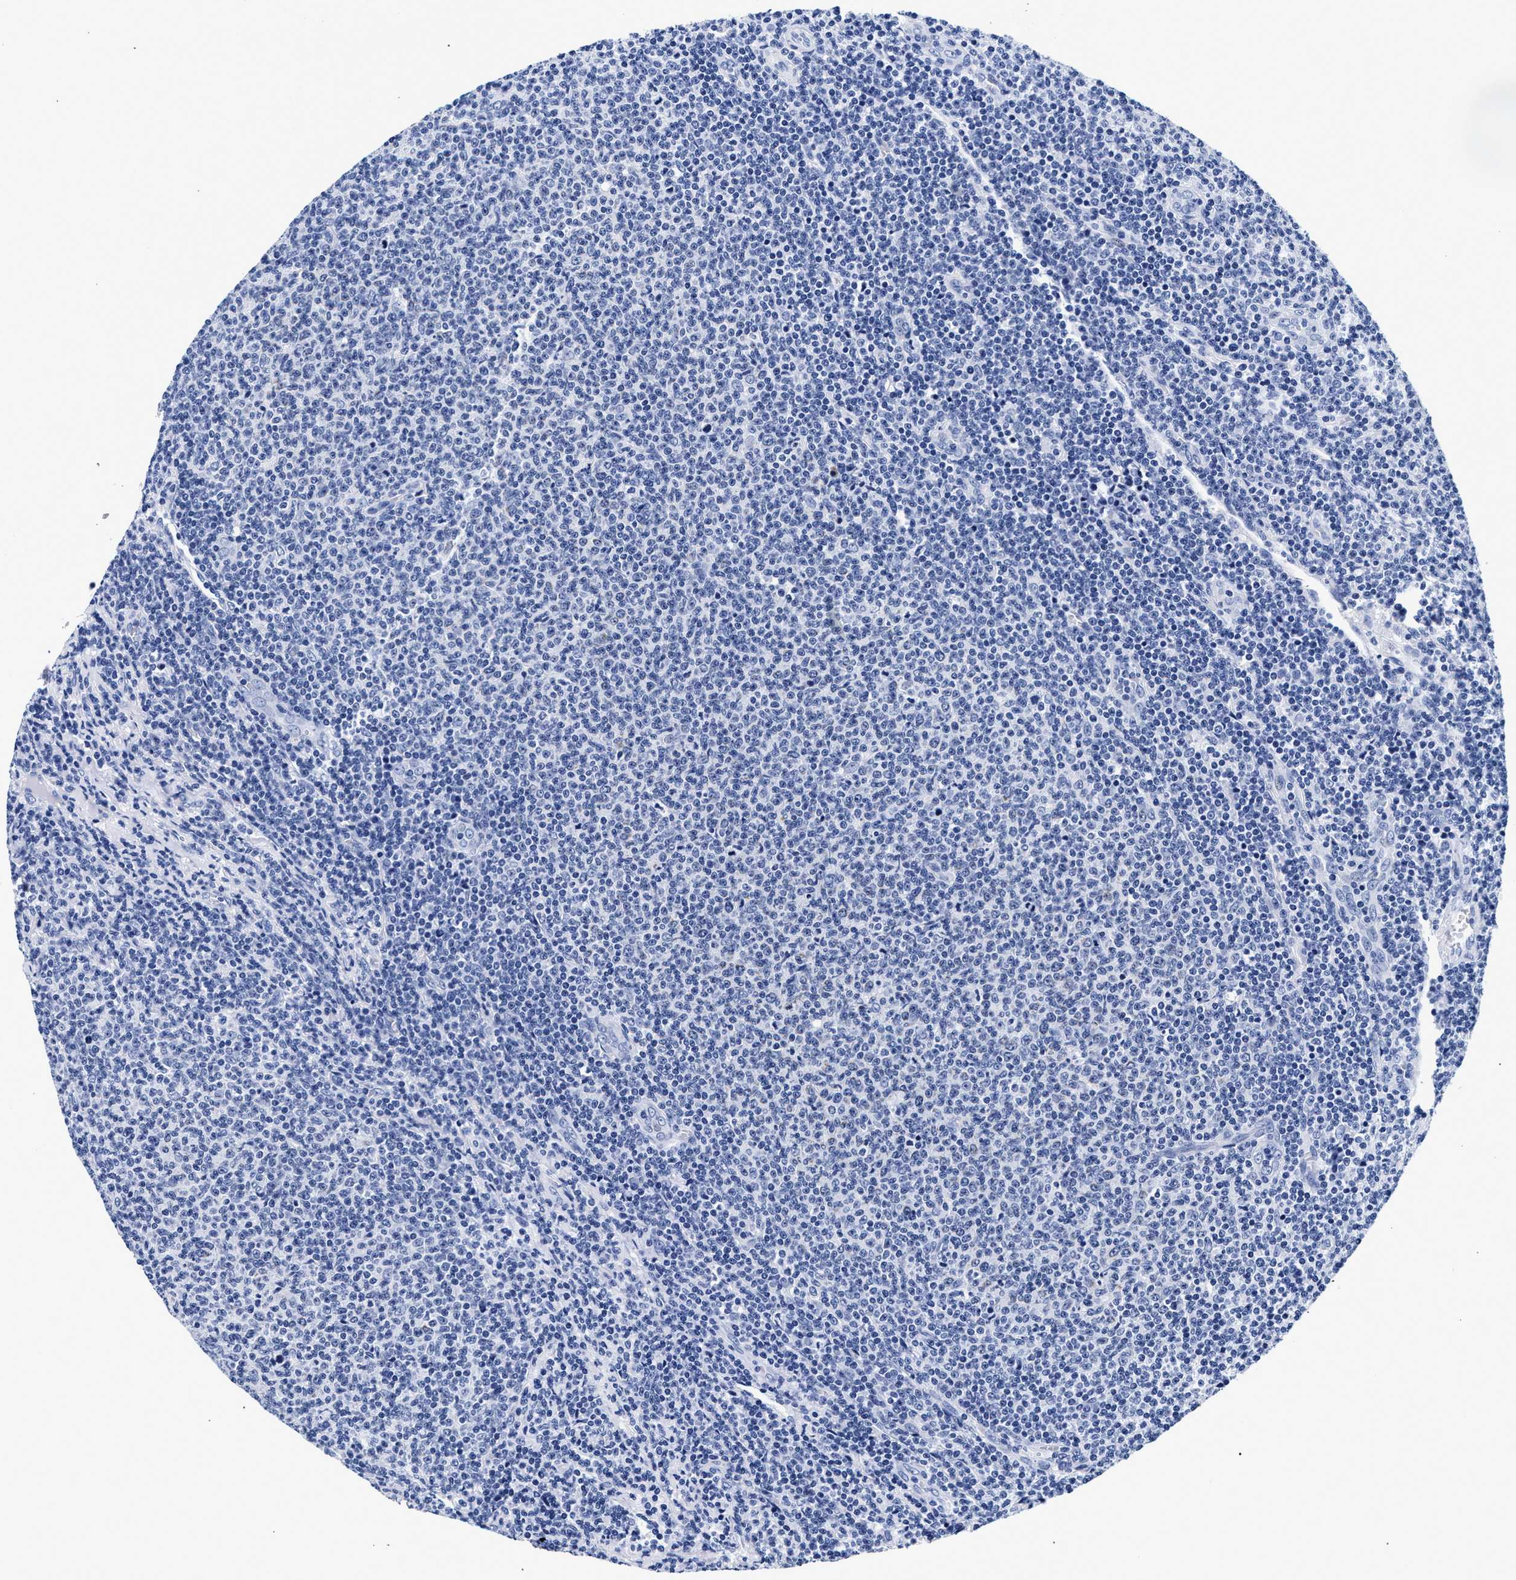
{"staining": {"intensity": "negative", "quantity": "none", "location": "none"}, "tissue": "lymphoma", "cell_type": "Tumor cells", "image_type": "cancer", "snomed": [{"axis": "morphology", "description": "Malignant lymphoma, non-Hodgkin's type, Low grade"}, {"axis": "topography", "description": "Lymph node"}], "caption": "Image shows no significant protein expression in tumor cells of lymphoma. (Stains: DAB (3,3'-diaminobenzidine) immunohistochemistry with hematoxylin counter stain, Microscopy: brightfield microscopy at high magnification).", "gene": "RAB3B", "patient": {"sex": "male", "age": 66}}